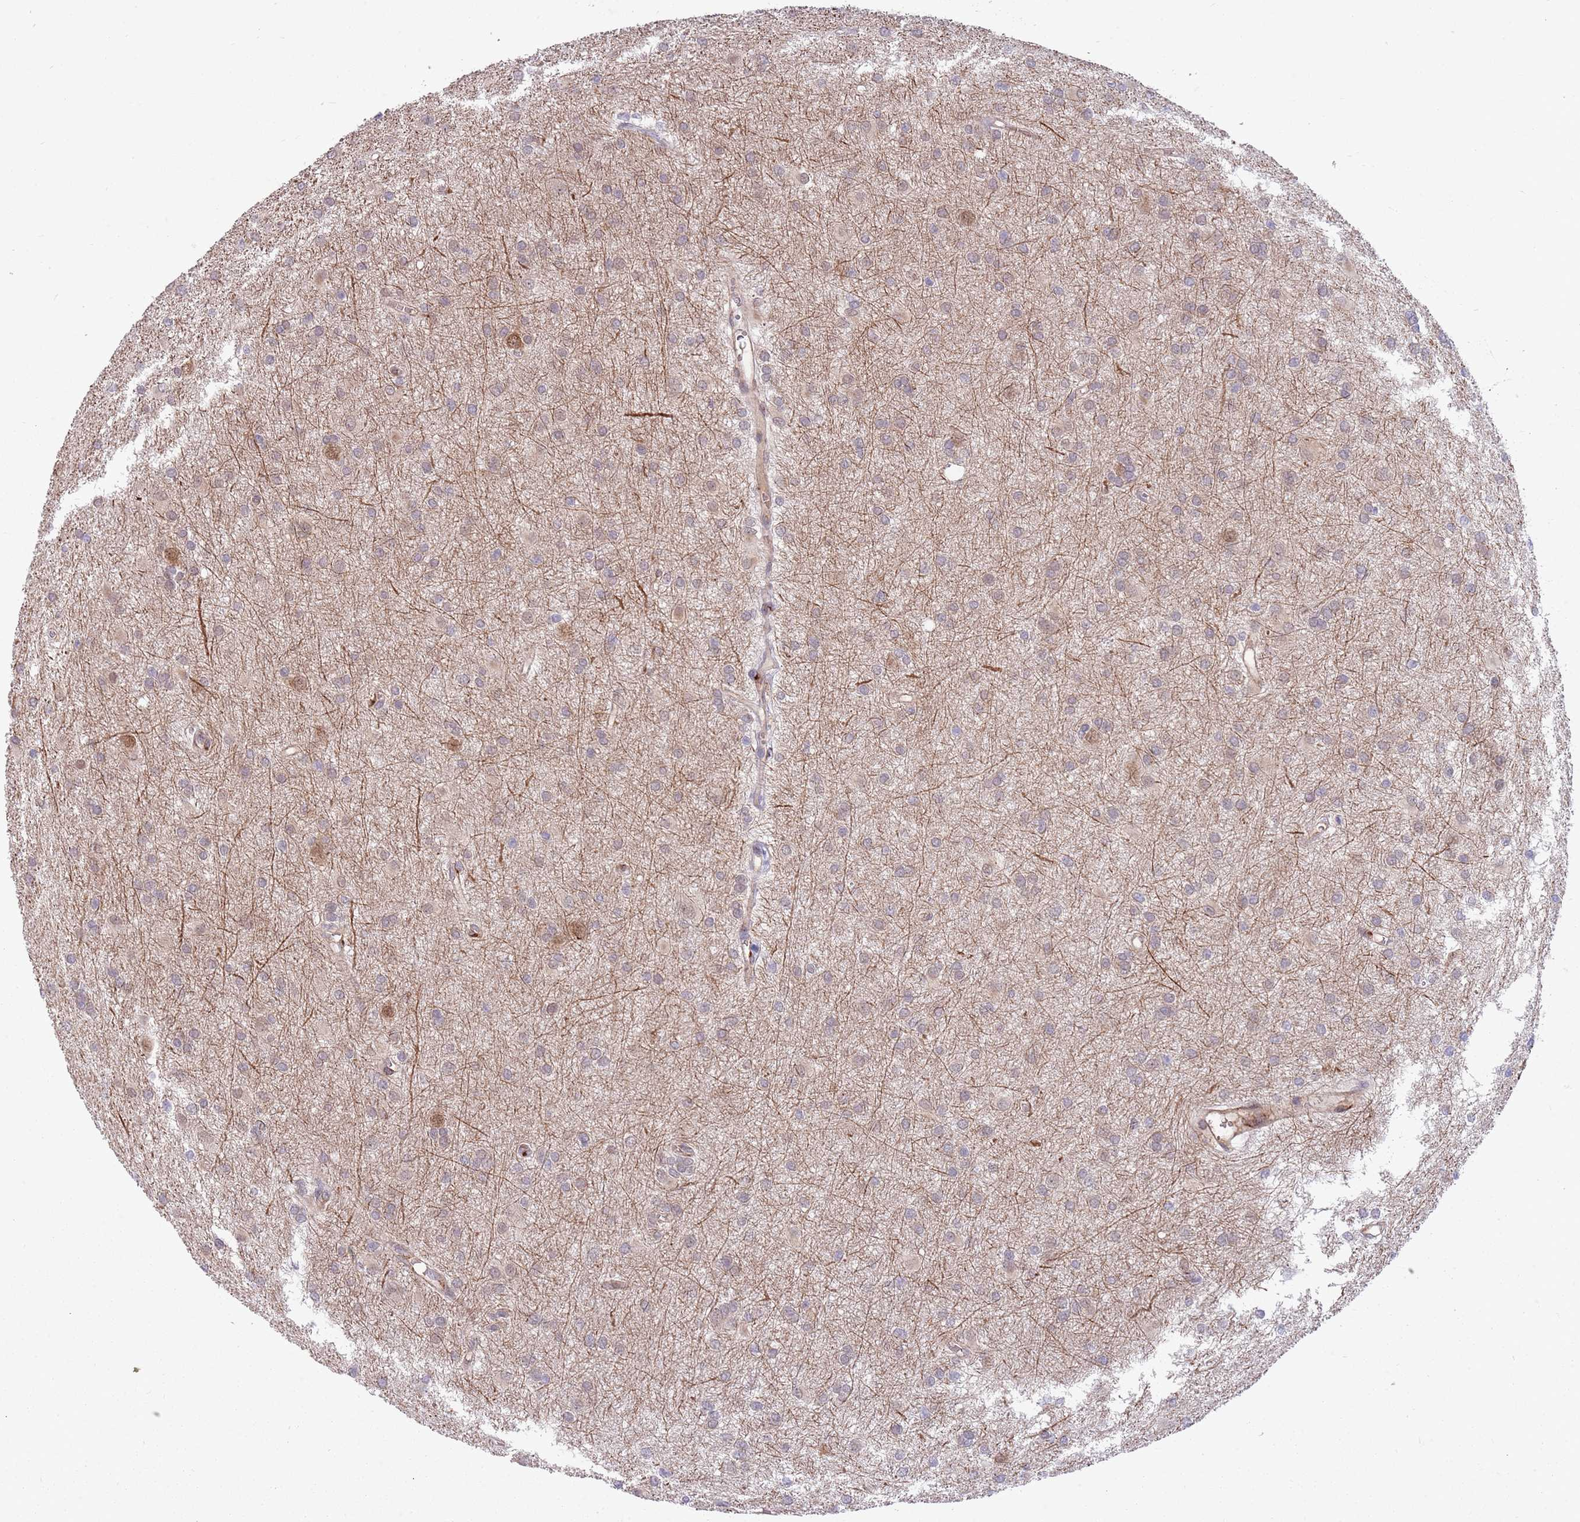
{"staining": {"intensity": "weak", "quantity": "<25%", "location": "cytoplasmic/membranous"}, "tissue": "glioma", "cell_type": "Tumor cells", "image_type": "cancer", "snomed": [{"axis": "morphology", "description": "Glioma, malignant, High grade"}, {"axis": "topography", "description": "Brain"}], "caption": "IHC histopathology image of human malignant glioma (high-grade) stained for a protein (brown), which exhibits no staining in tumor cells.", "gene": "BTBD7", "patient": {"sex": "female", "age": 50}}